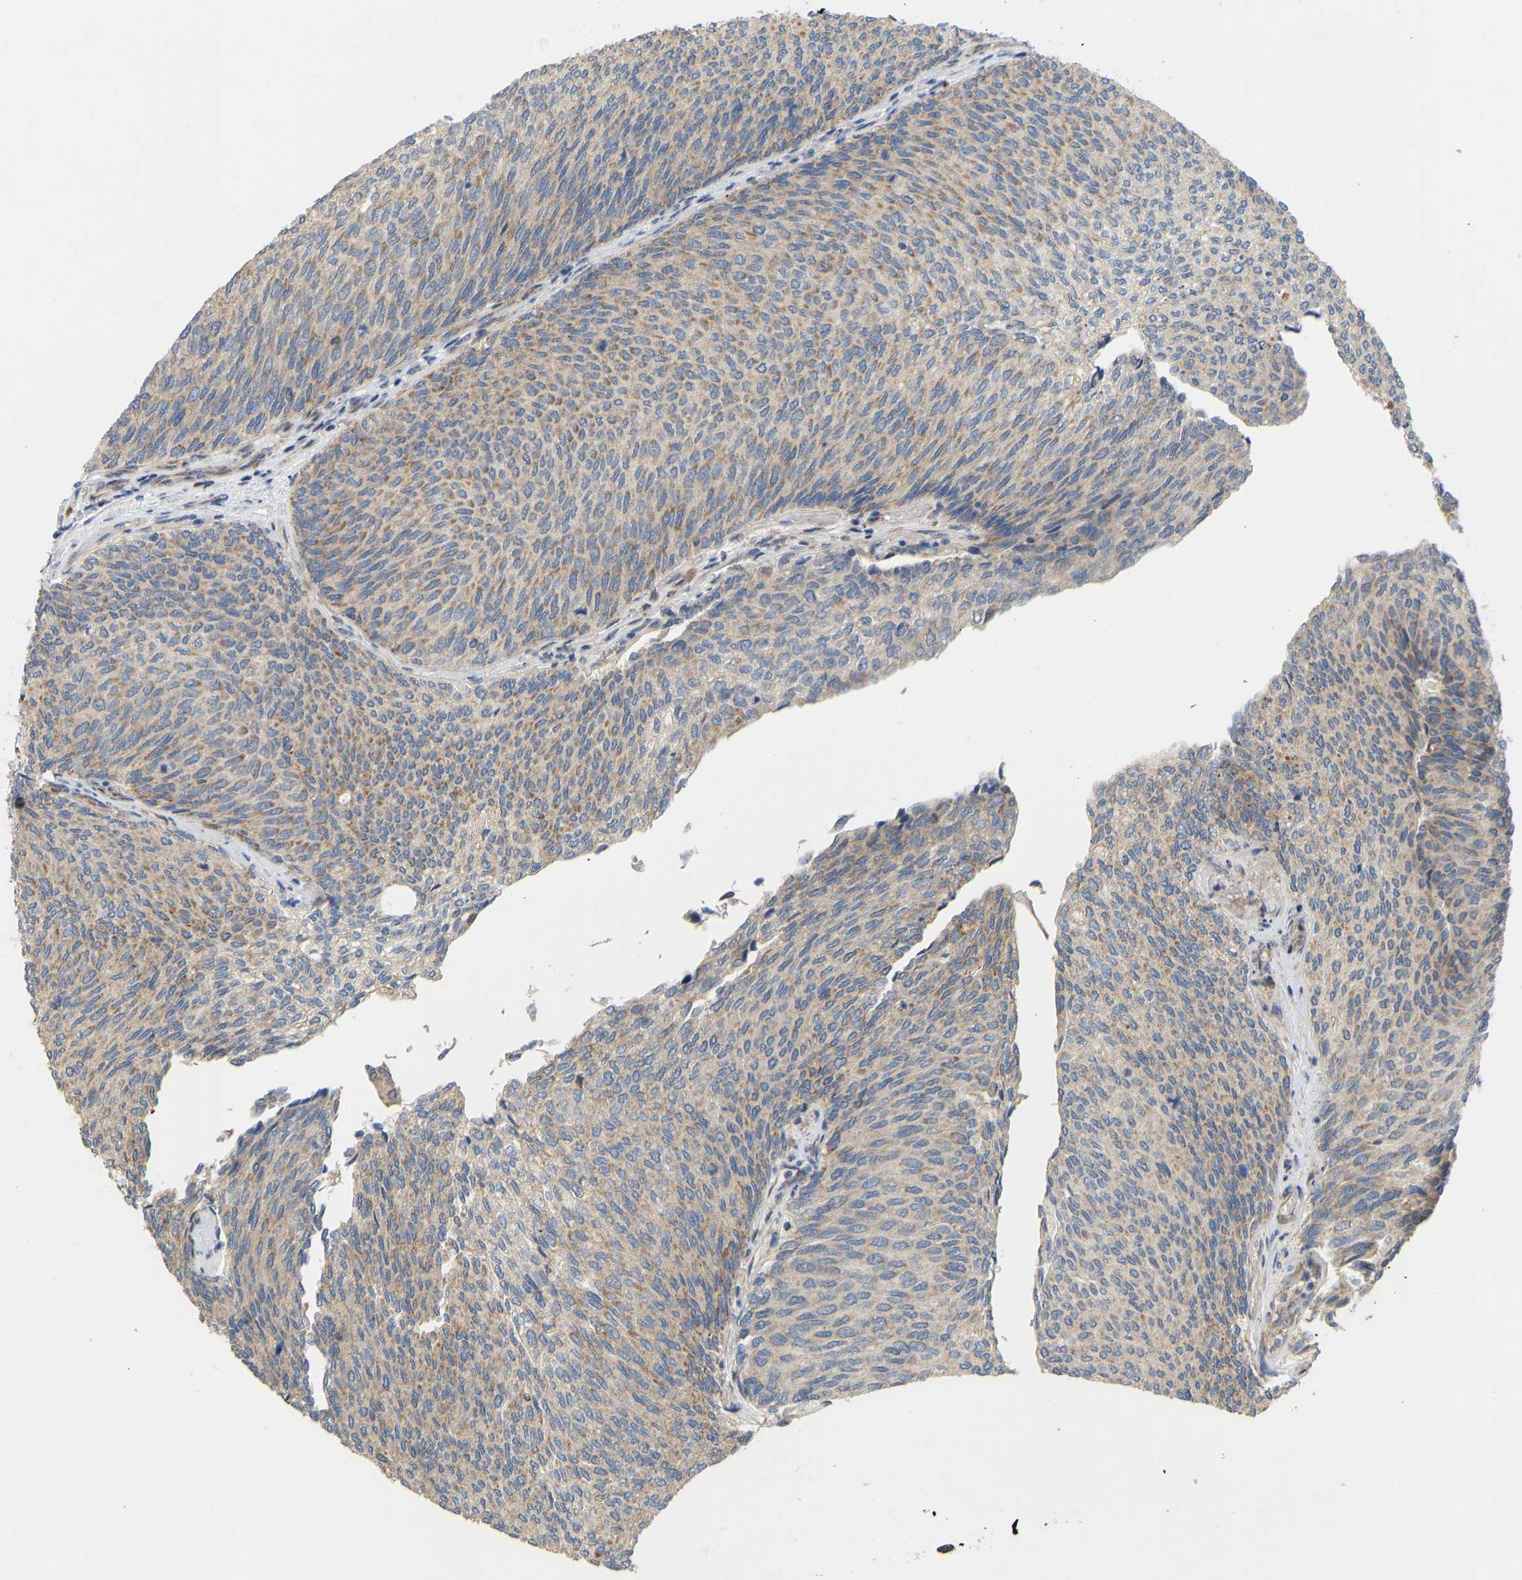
{"staining": {"intensity": "weak", "quantity": ">75%", "location": "cytoplasmic/membranous"}, "tissue": "urothelial cancer", "cell_type": "Tumor cells", "image_type": "cancer", "snomed": [{"axis": "morphology", "description": "Urothelial carcinoma, High grade"}, {"axis": "topography", "description": "Urinary bladder"}], "caption": "Immunohistochemistry (IHC) image of human urothelial cancer stained for a protein (brown), which reveals low levels of weak cytoplasmic/membranous expression in about >75% of tumor cells.", "gene": "HACD2", "patient": {"sex": "male", "age": 81}}